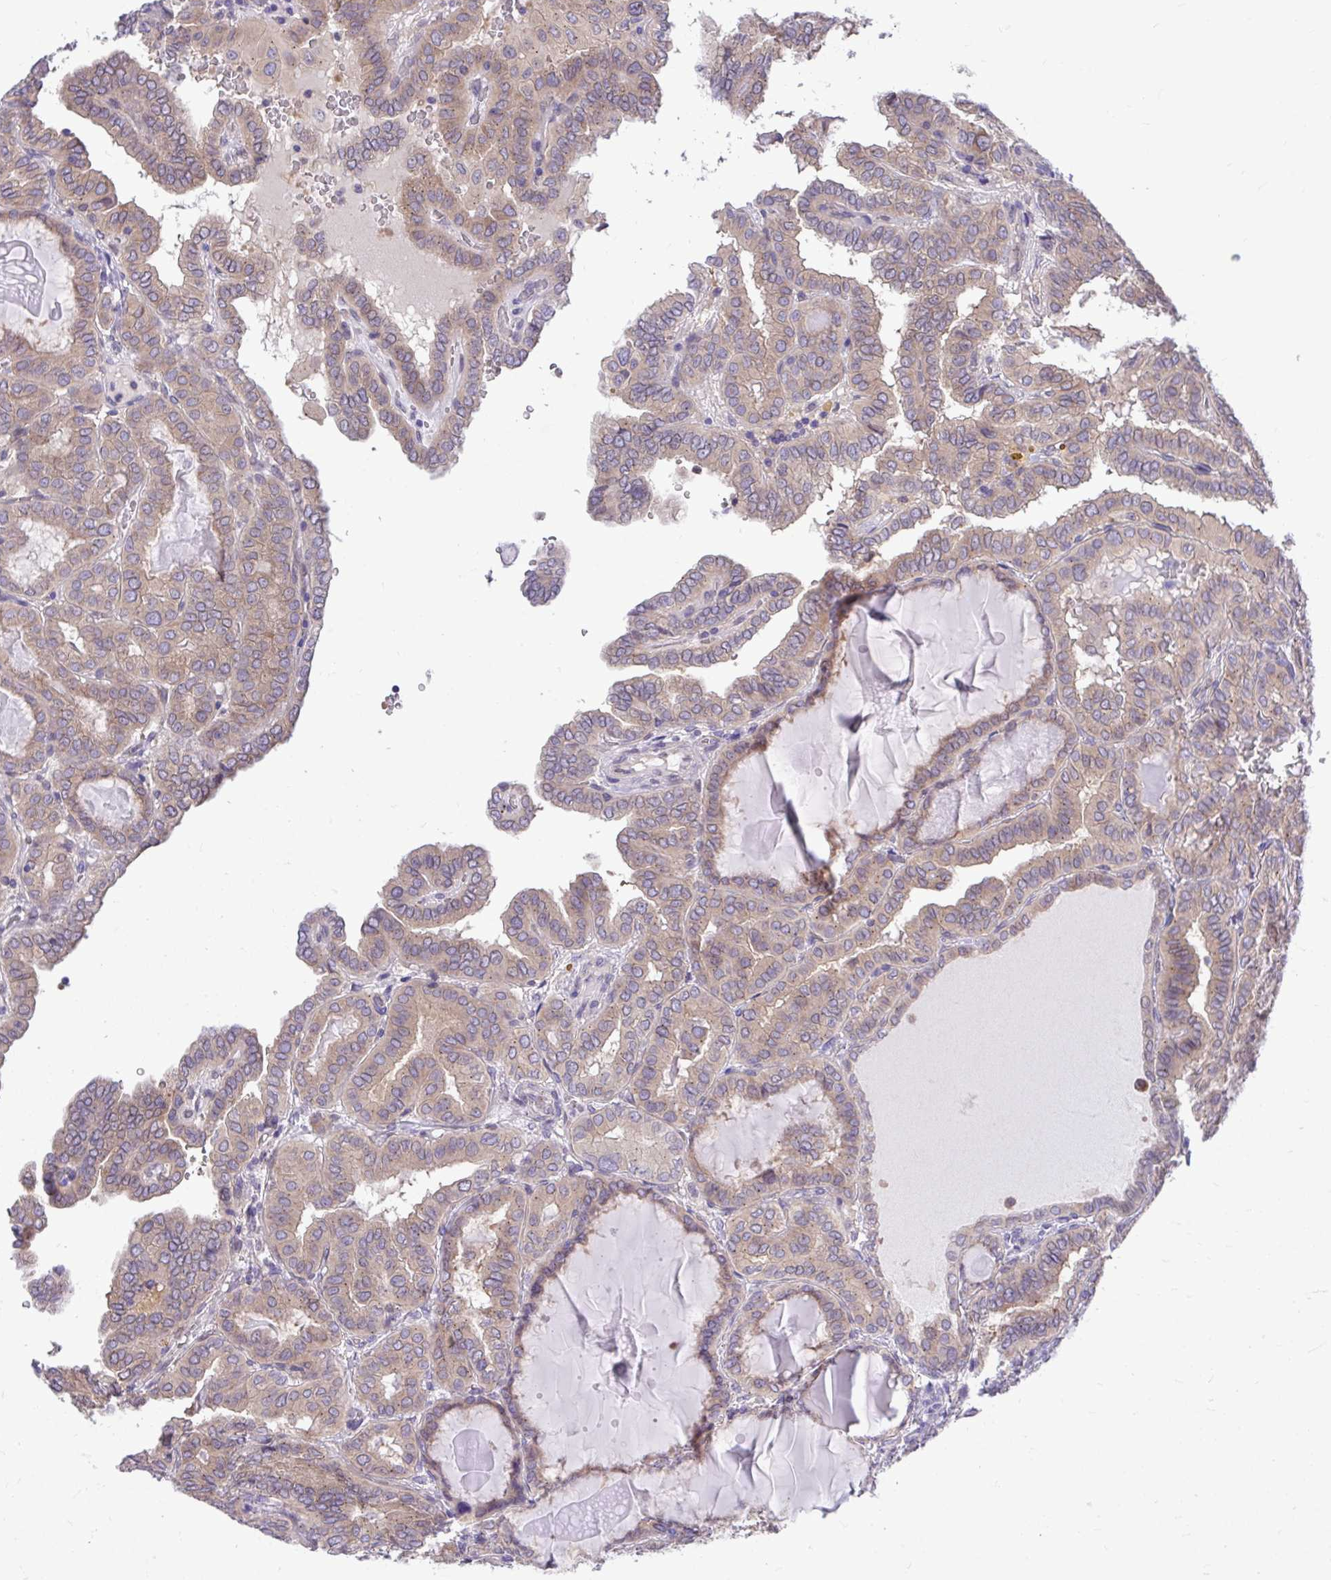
{"staining": {"intensity": "weak", "quantity": "25%-75%", "location": "cytoplasmic/membranous"}, "tissue": "thyroid cancer", "cell_type": "Tumor cells", "image_type": "cancer", "snomed": [{"axis": "morphology", "description": "Papillary adenocarcinoma, NOS"}, {"axis": "topography", "description": "Thyroid gland"}], "caption": "Immunohistochemistry histopathology image of neoplastic tissue: thyroid cancer (papillary adenocarcinoma) stained using immunohistochemistry reveals low levels of weak protein expression localized specifically in the cytoplasmic/membranous of tumor cells, appearing as a cytoplasmic/membranous brown color.", "gene": "CEACAM18", "patient": {"sex": "female", "age": 46}}